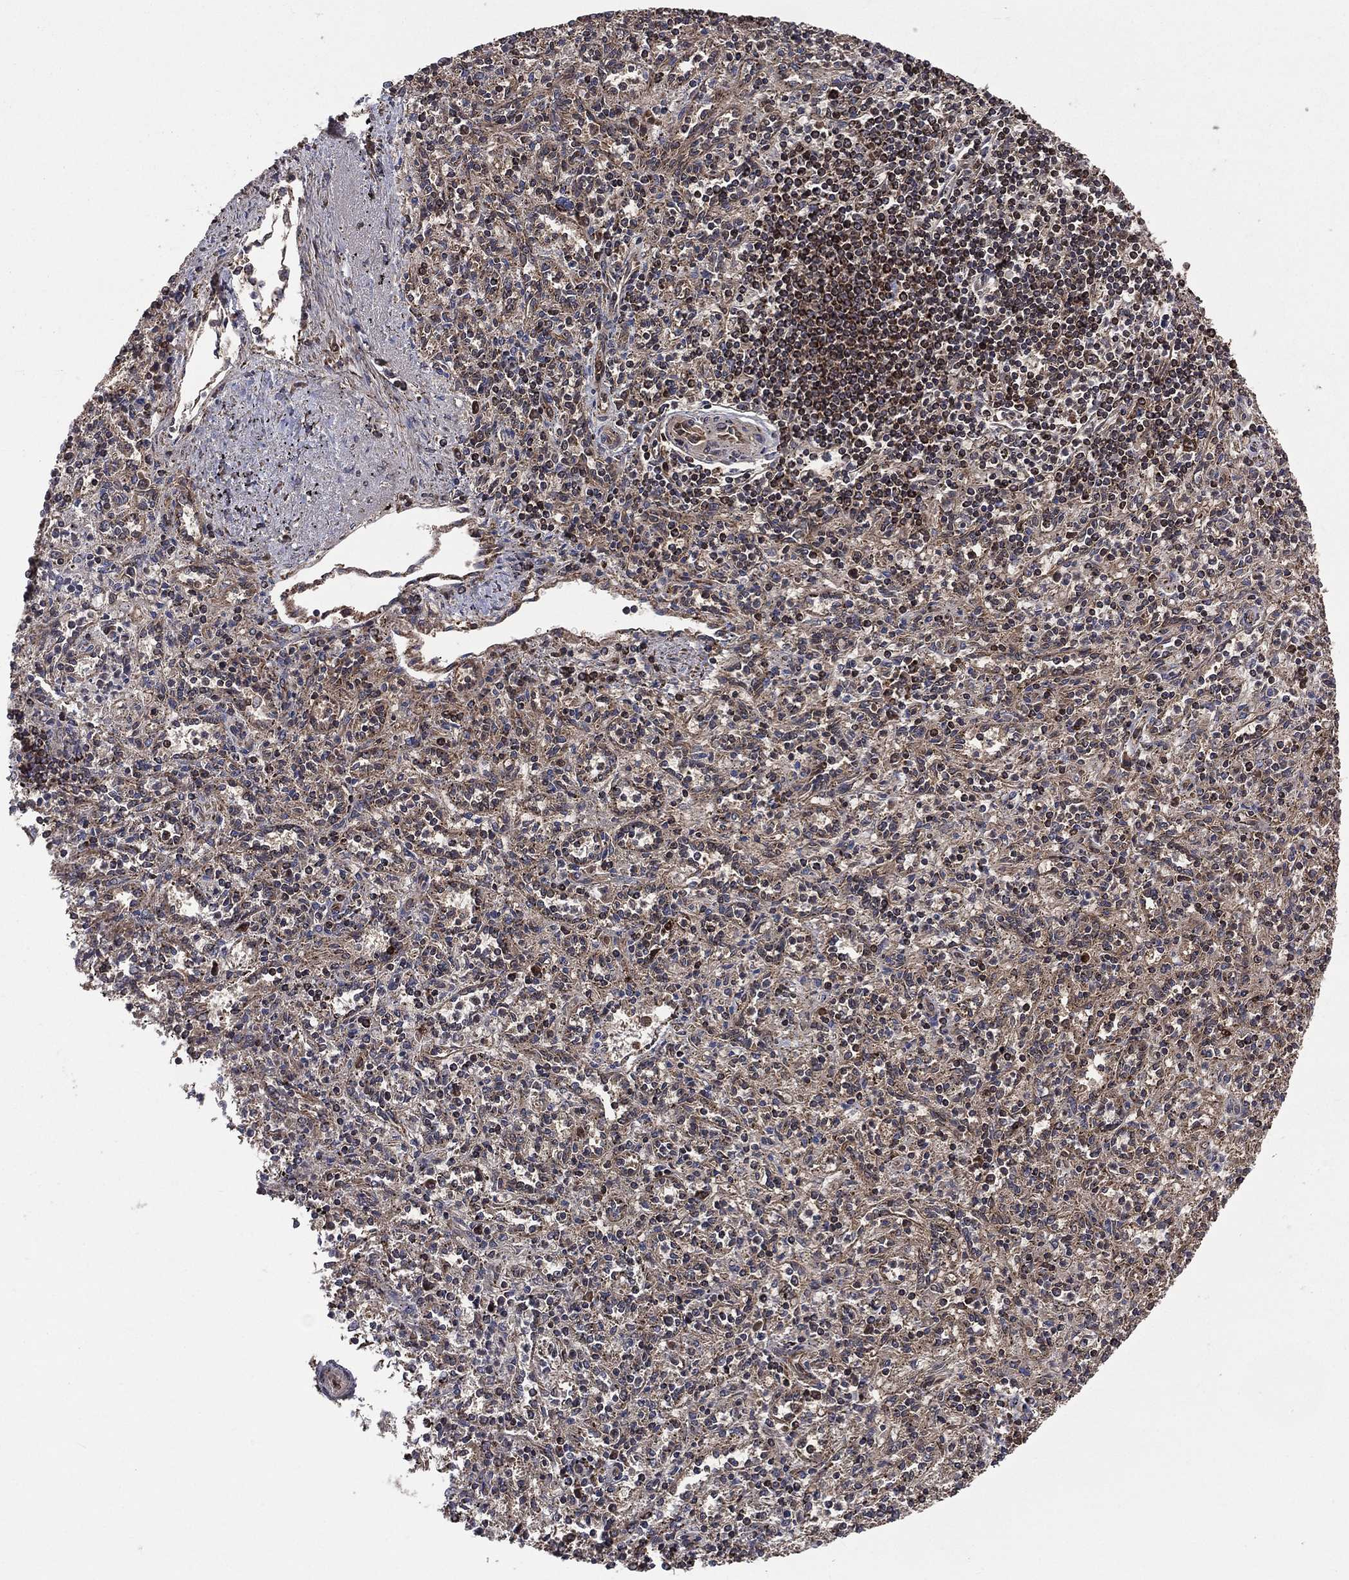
{"staining": {"intensity": "moderate", "quantity": ">75%", "location": "cytoplasmic/membranous"}, "tissue": "spleen", "cell_type": "Cells in red pulp", "image_type": "normal", "snomed": [{"axis": "morphology", "description": "Normal tissue, NOS"}, {"axis": "topography", "description": "Spleen"}], "caption": "Immunohistochemistry (IHC) image of benign spleen: human spleen stained using immunohistochemistry (IHC) shows medium levels of moderate protein expression localized specifically in the cytoplasmic/membranous of cells in red pulp, appearing as a cytoplasmic/membranous brown color.", "gene": "GOT2", "patient": {"sex": "male", "age": 69}}